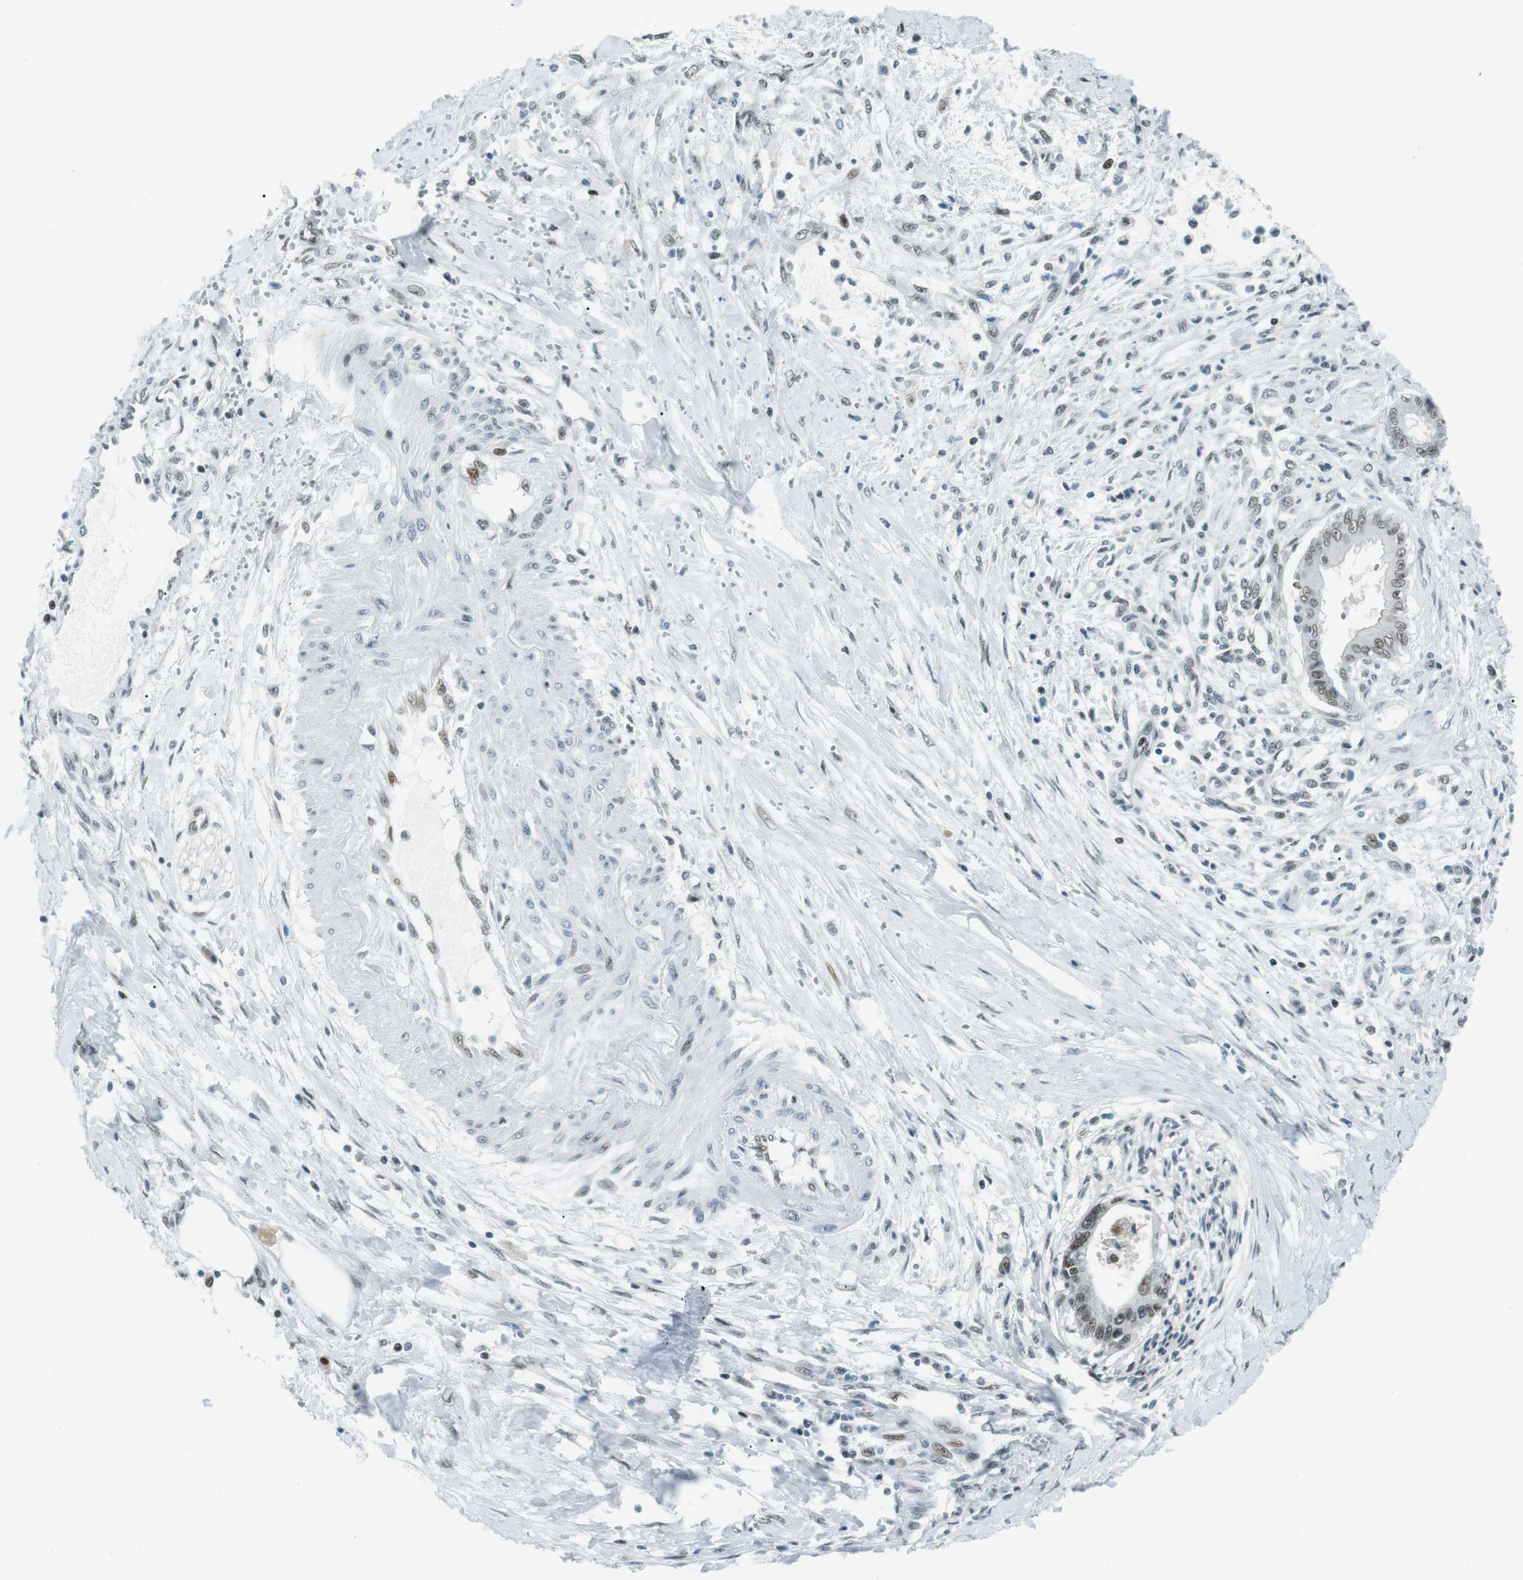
{"staining": {"intensity": "weak", "quantity": "<25%", "location": "nuclear"}, "tissue": "pancreatic cancer", "cell_type": "Tumor cells", "image_type": "cancer", "snomed": [{"axis": "morphology", "description": "Adenocarcinoma, NOS"}, {"axis": "topography", "description": "Pancreas"}], "caption": "IHC photomicrograph of human pancreatic cancer stained for a protein (brown), which exhibits no positivity in tumor cells.", "gene": "PJA1", "patient": {"sex": "male", "age": 56}}